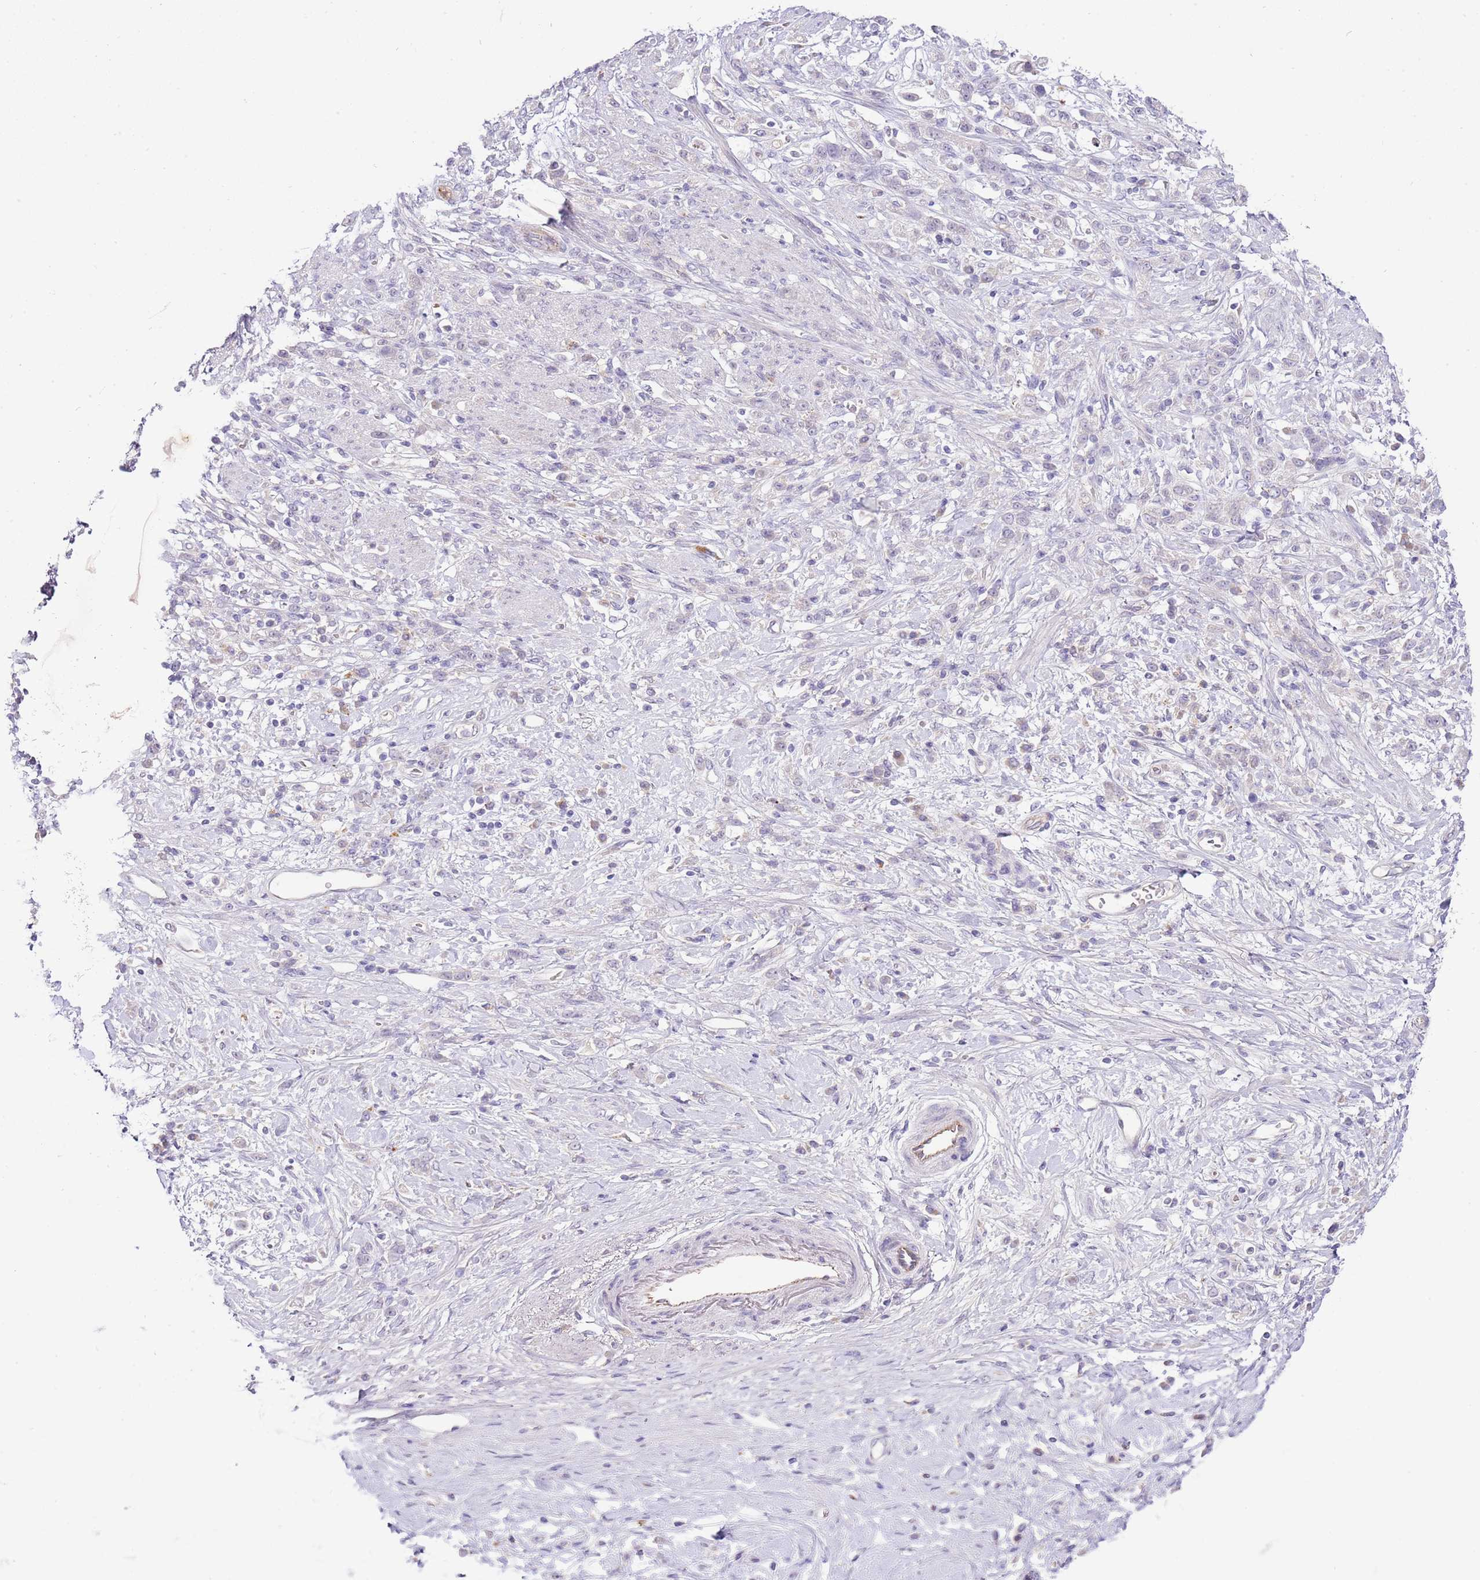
{"staining": {"intensity": "negative", "quantity": "none", "location": "none"}, "tissue": "stomach cancer", "cell_type": "Tumor cells", "image_type": "cancer", "snomed": [{"axis": "morphology", "description": "Adenocarcinoma, NOS"}, {"axis": "topography", "description": "Stomach"}], "caption": "Immunohistochemical staining of human stomach cancer reveals no significant staining in tumor cells.", "gene": "ABHD17A", "patient": {"sex": "female", "age": 60}}